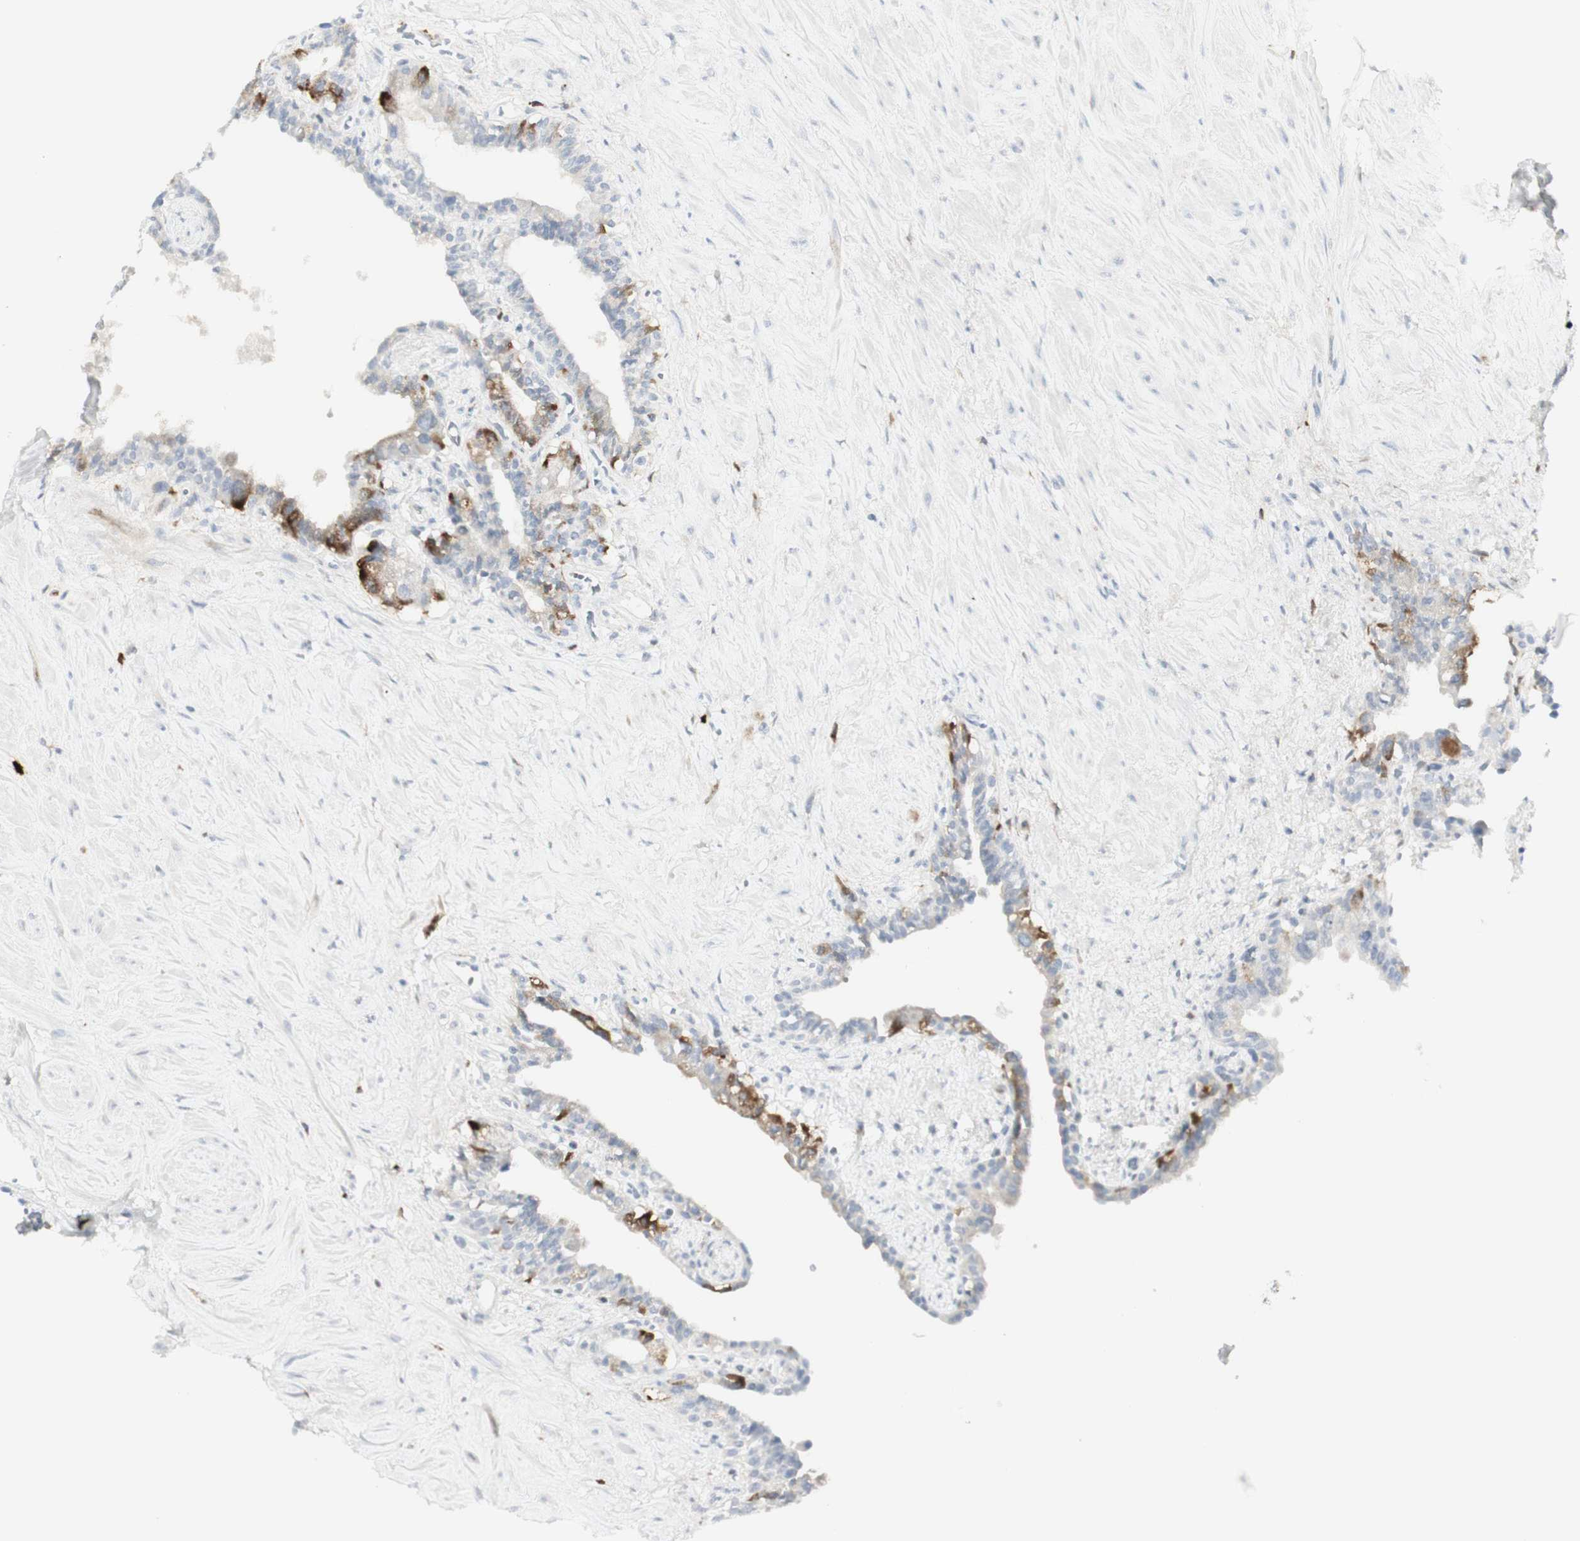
{"staining": {"intensity": "strong", "quantity": "<25%", "location": "cytoplasmic/membranous"}, "tissue": "seminal vesicle", "cell_type": "Glandular cells", "image_type": "normal", "snomed": [{"axis": "morphology", "description": "Normal tissue, NOS"}, {"axis": "topography", "description": "Seminal veicle"}], "caption": "Immunohistochemical staining of normal seminal vesicle demonstrates strong cytoplasmic/membranous protein positivity in approximately <25% of glandular cells. The protein of interest is shown in brown color, while the nuclei are stained blue.", "gene": "MDK", "patient": {"sex": "male", "age": 63}}